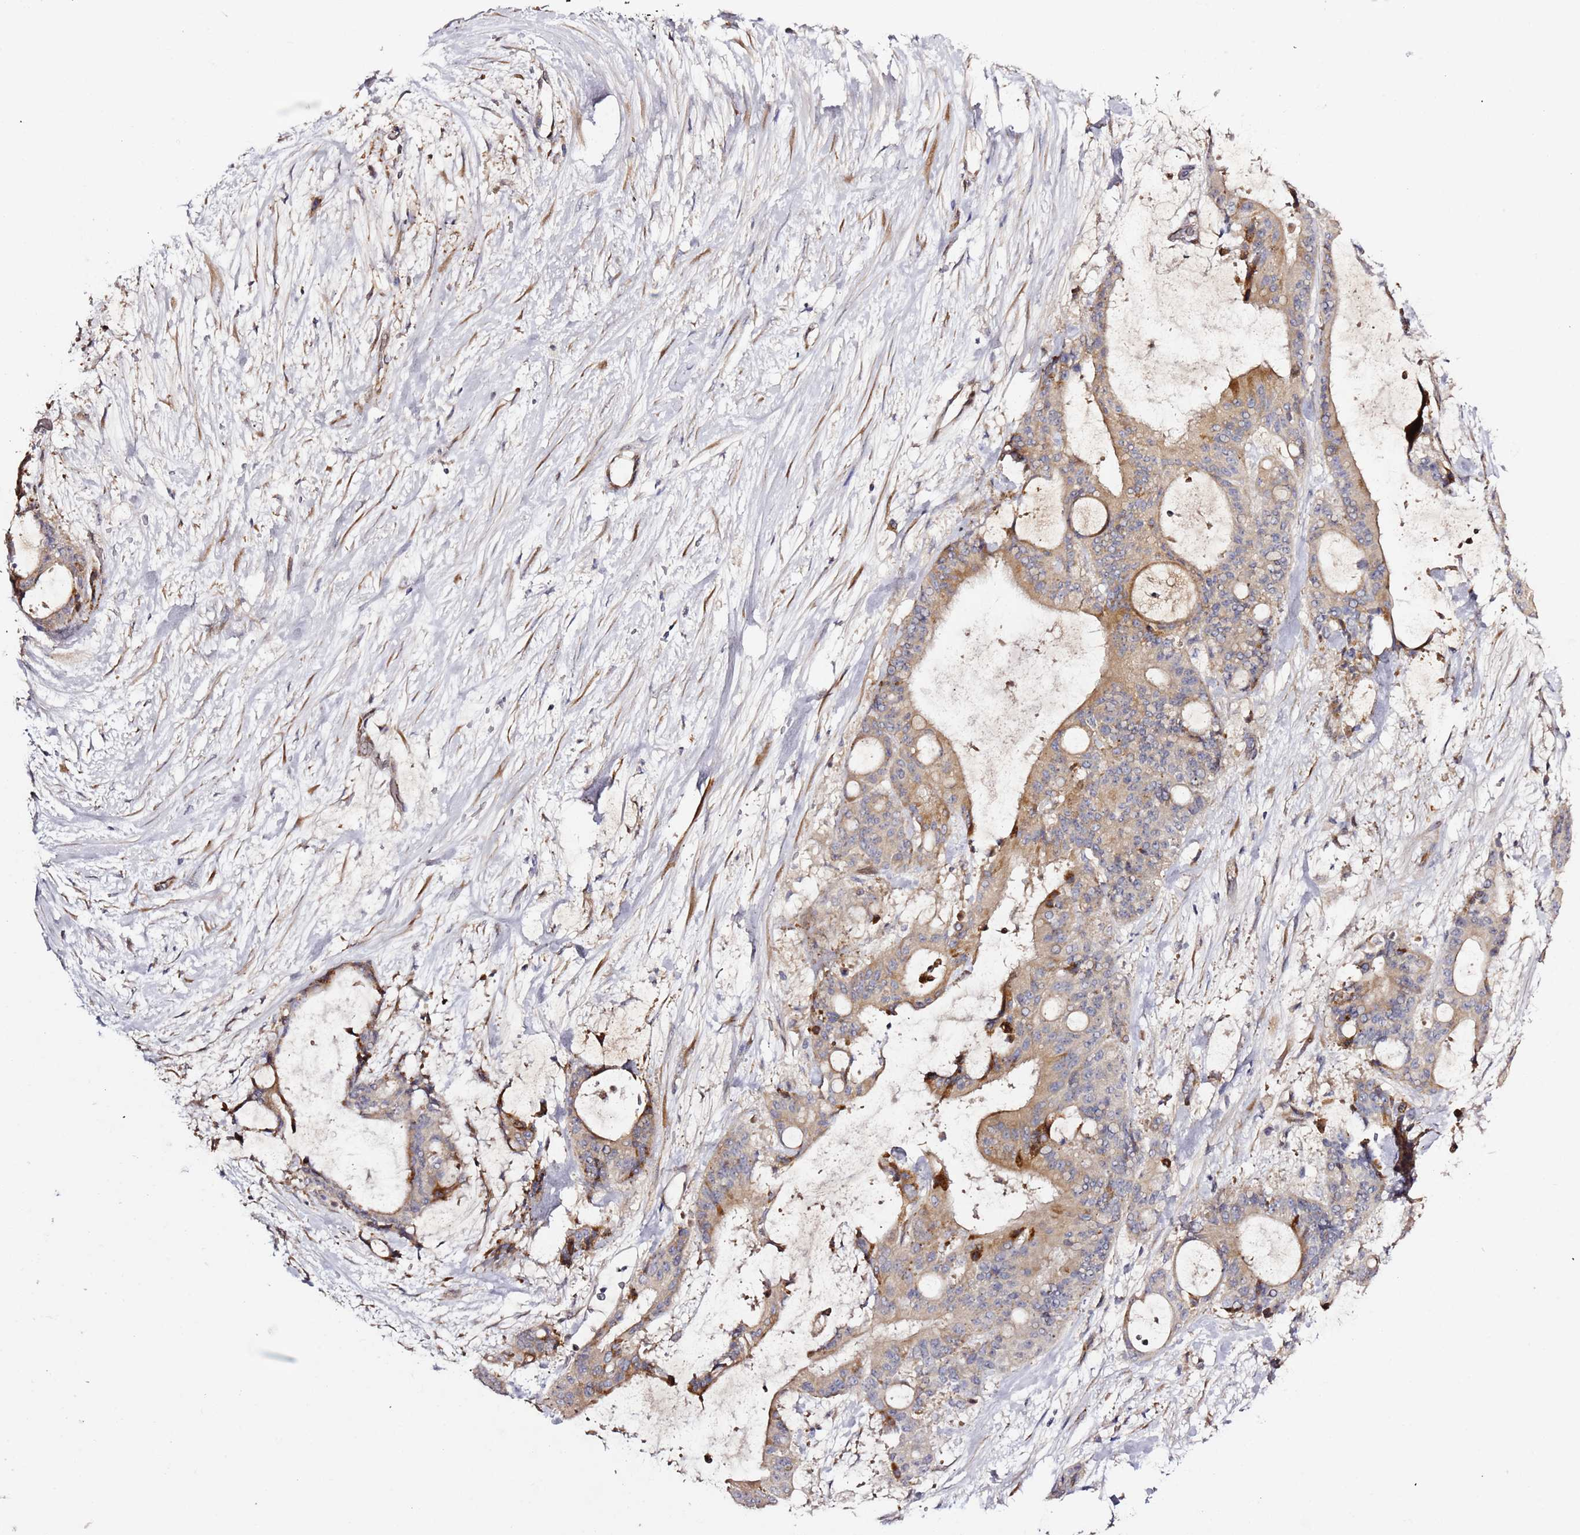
{"staining": {"intensity": "strong", "quantity": "<25%", "location": "cytoplasmic/membranous"}, "tissue": "liver cancer", "cell_type": "Tumor cells", "image_type": "cancer", "snomed": [{"axis": "morphology", "description": "Normal tissue, NOS"}, {"axis": "morphology", "description": "Cholangiocarcinoma"}, {"axis": "topography", "description": "Liver"}, {"axis": "topography", "description": "Peripheral nerve tissue"}], "caption": "Immunohistochemistry image of neoplastic tissue: cholangiocarcinoma (liver) stained using IHC exhibits medium levels of strong protein expression localized specifically in the cytoplasmic/membranous of tumor cells, appearing as a cytoplasmic/membranous brown color.", "gene": "HSD17B7", "patient": {"sex": "female", "age": 73}}